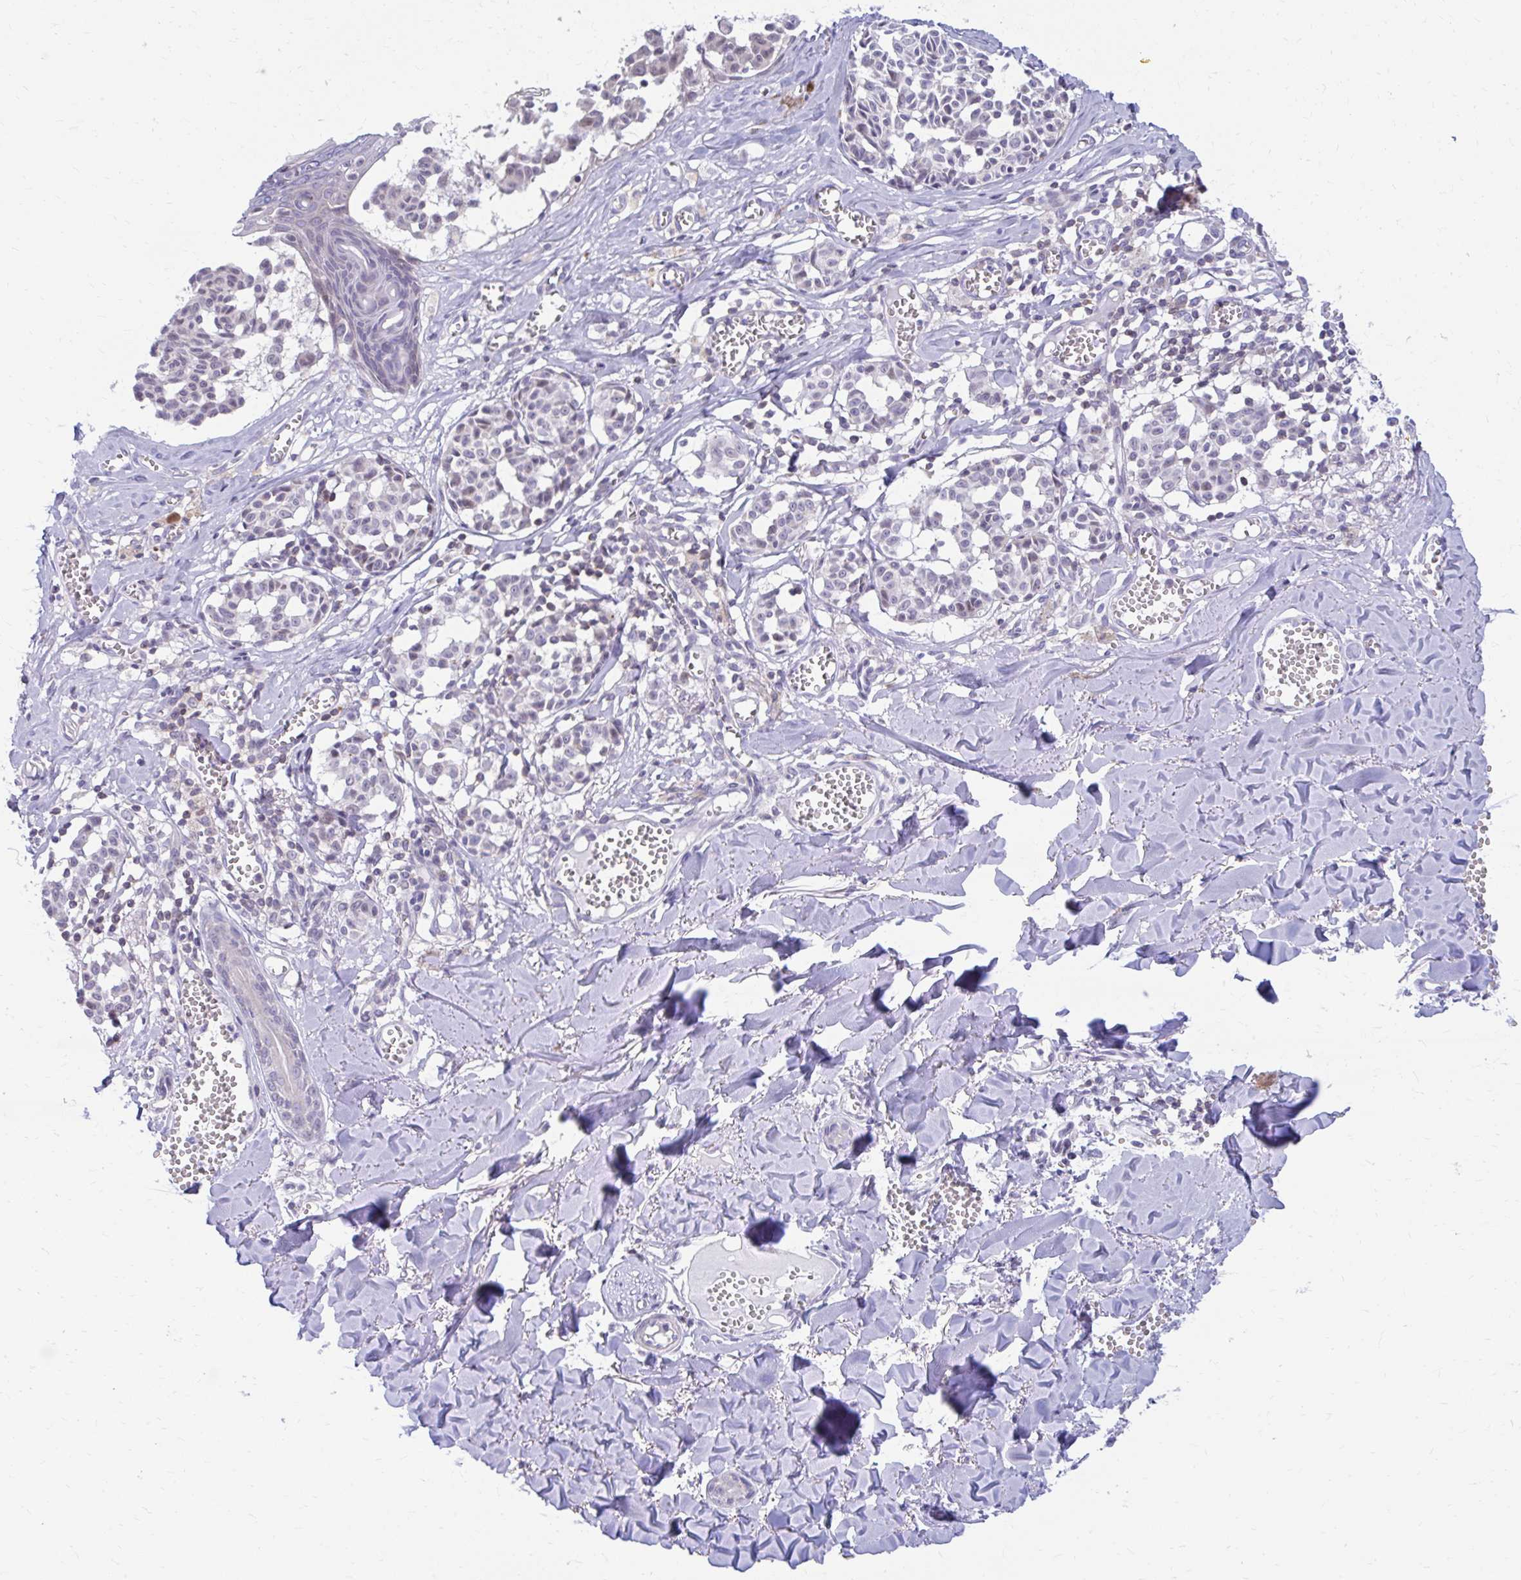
{"staining": {"intensity": "weak", "quantity": "<25%", "location": "nuclear"}, "tissue": "melanoma", "cell_type": "Tumor cells", "image_type": "cancer", "snomed": [{"axis": "morphology", "description": "Malignant melanoma, NOS"}, {"axis": "topography", "description": "Skin"}], "caption": "Human malignant melanoma stained for a protein using immunohistochemistry demonstrates no positivity in tumor cells.", "gene": "RADIL", "patient": {"sex": "female", "age": 43}}